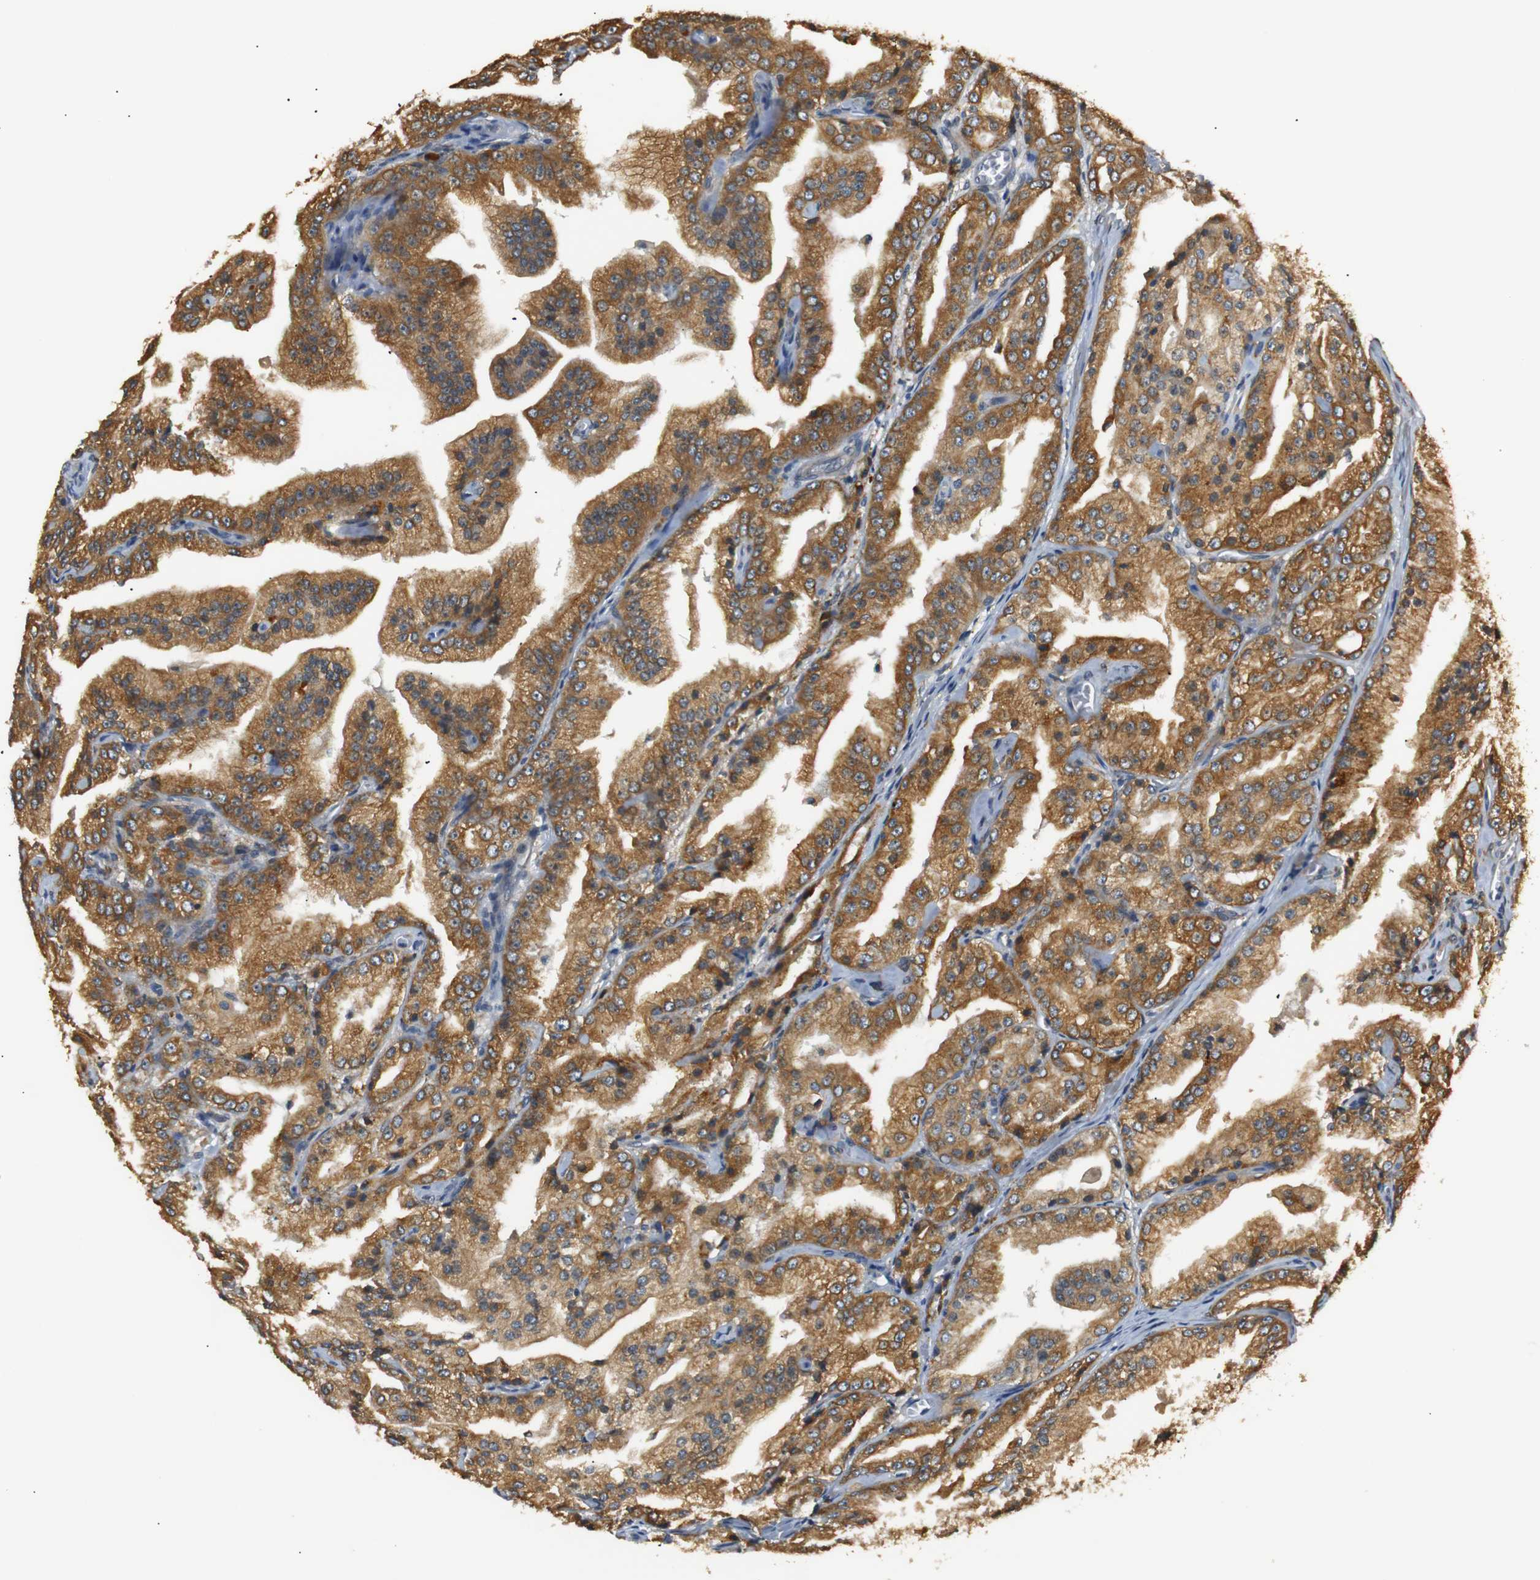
{"staining": {"intensity": "moderate", "quantity": ">75%", "location": "cytoplasmic/membranous"}, "tissue": "prostate cancer", "cell_type": "Tumor cells", "image_type": "cancer", "snomed": [{"axis": "morphology", "description": "Adenocarcinoma, High grade"}, {"axis": "topography", "description": "Prostate"}], "caption": "Brown immunohistochemical staining in human high-grade adenocarcinoma (prostate) shows moderate cytoplasmic/membranous expression in about >75% of tumor cells.", "gene": "TMED2", "patient": {"sex": "male", "age": 61}}